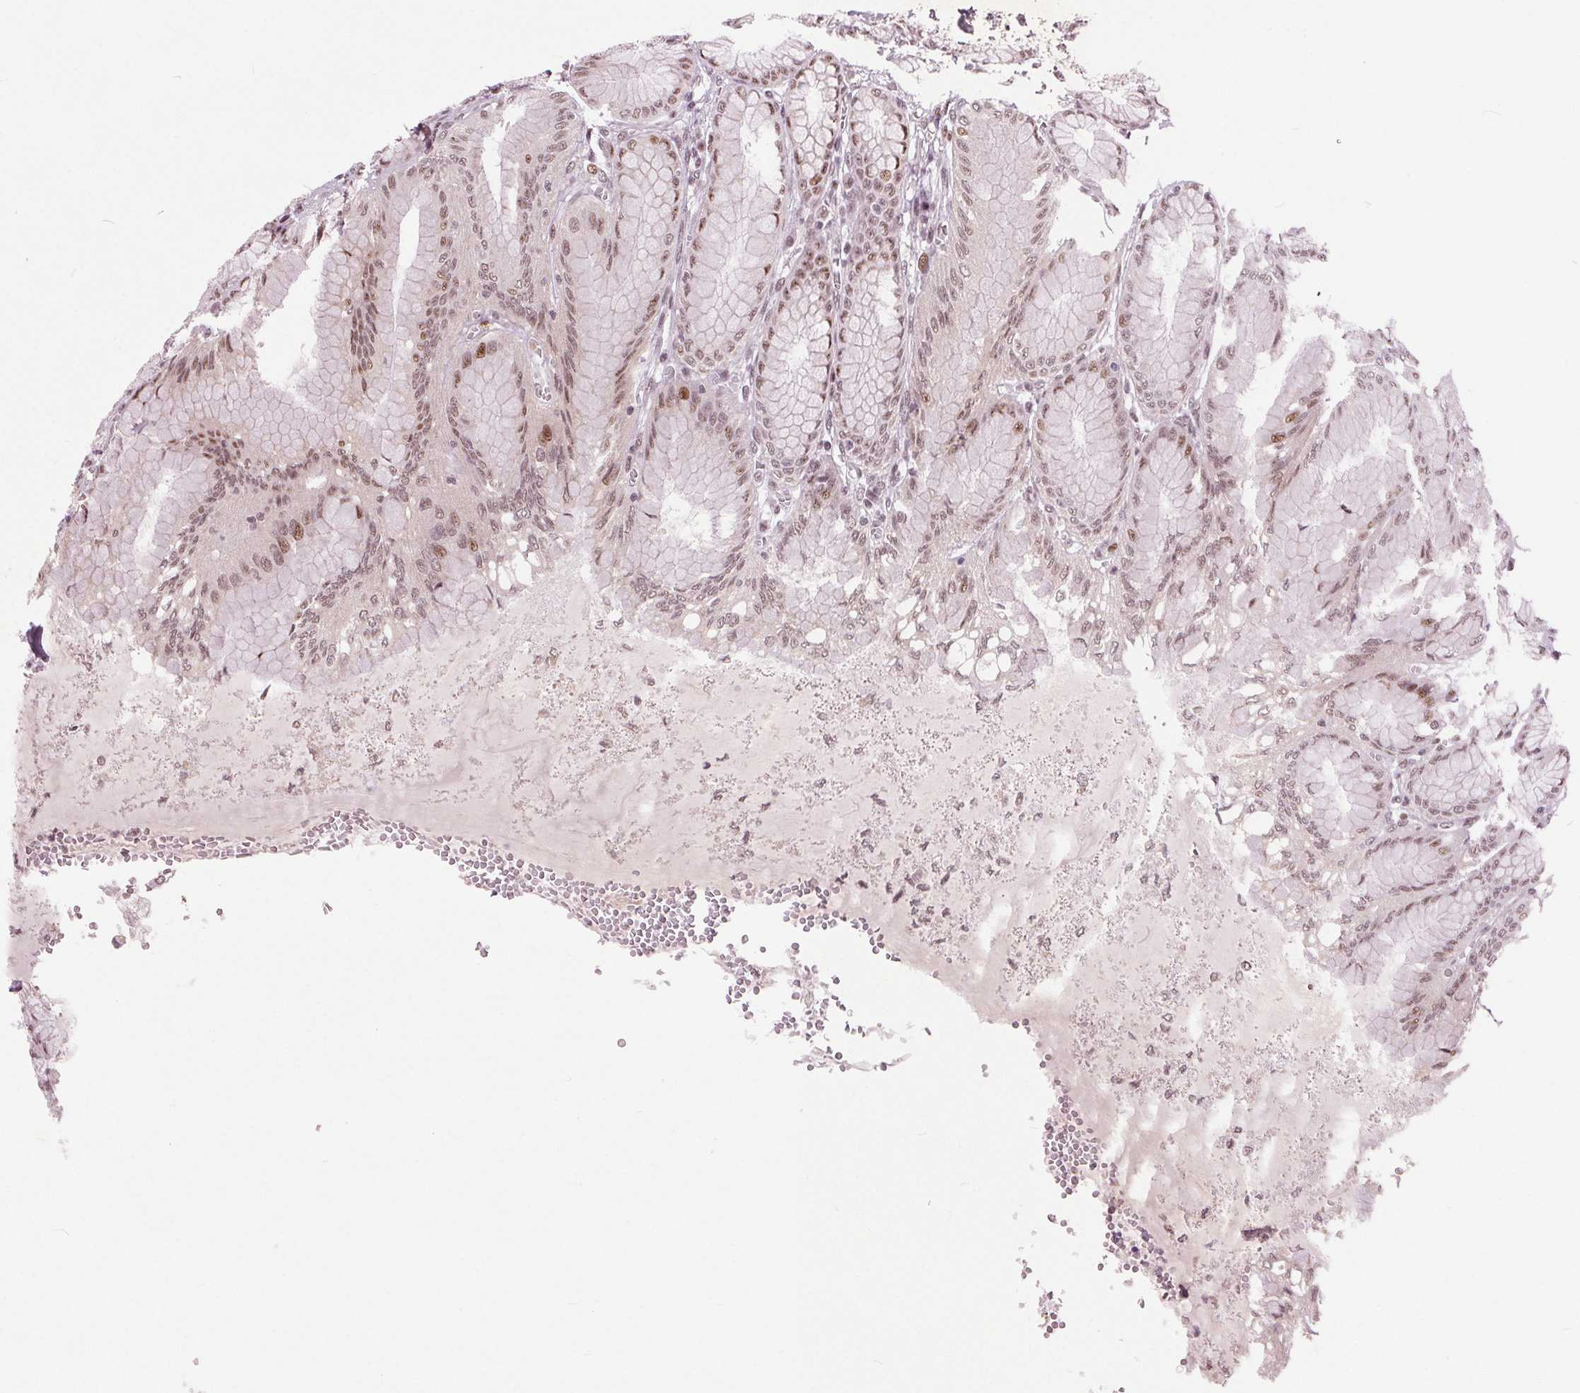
{"staining": {"intensity": "moderate", "quantity": ">75%", "location": "nuclear"}, "tissue": "stomach", "cell_type": "Glandular cells", "image_type": "normal", "snomed": [{"axis": "morphology", "description": "Normal tissue, NOS"}, {"axis": "topography", "description": "Stomach"}, {"axis": "topography", "description": "Stomach, lower"}], "caption": "IHC photomicrograph of unremarkable stomach stained for a protein (brown), which shows medium levels of moderate nuclear positivity in about >75% of glandular cells.", "gene": "TTC34", "patient": {"sex": "male", "age": 76}}